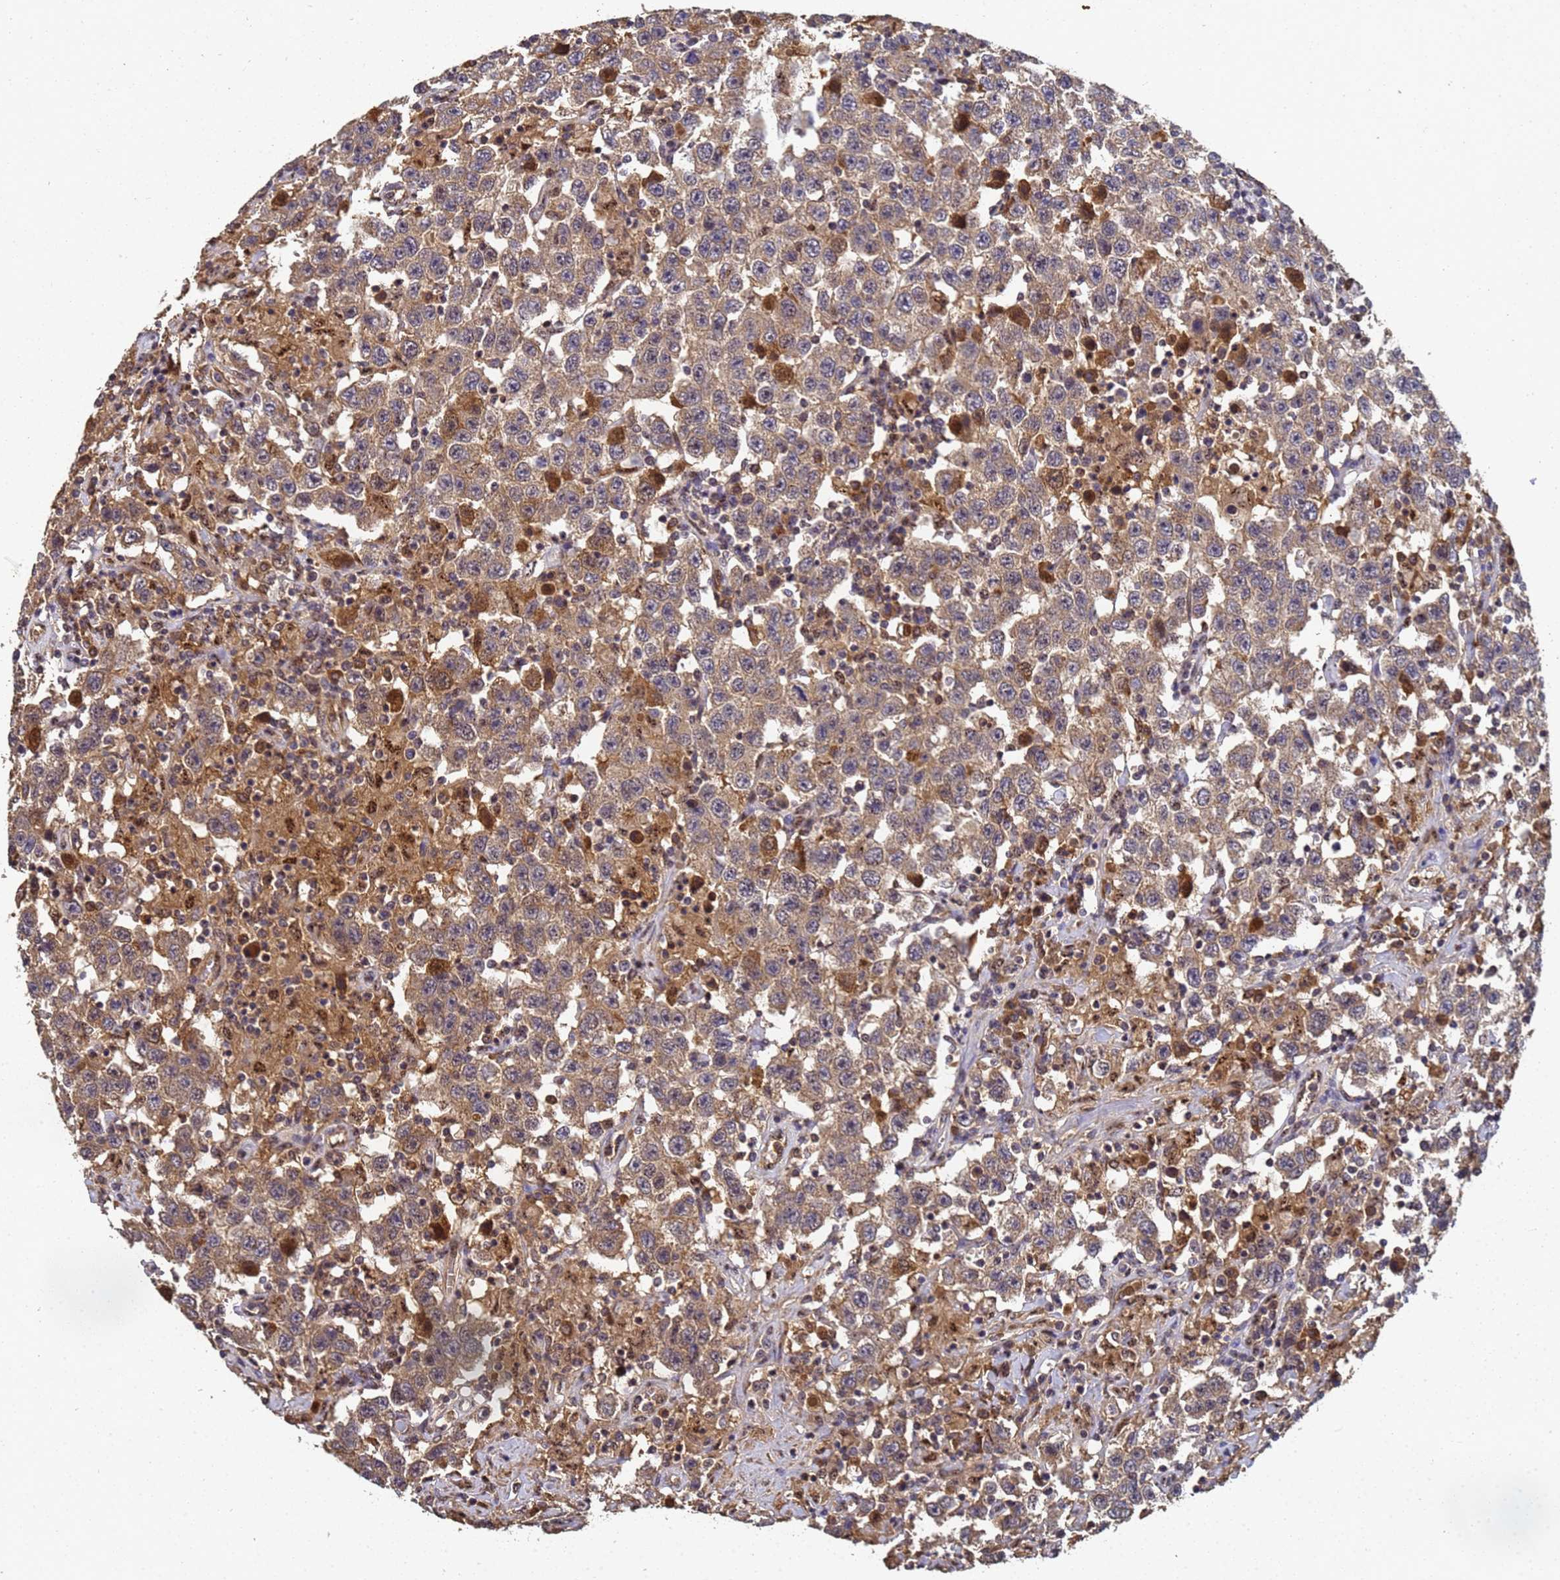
{"staining": {"intensity": "weak", "quantity": ">75%", "location": "cytoplasmic/membranous"}, "tissue": "testis cancer", "cell_type": "Tumor cells", "image_type": "cancer", "snomed": [{"axis": "morphology", "description": "Seminoma, NOS"}, {"axis": "topography", "description": "Testis"}], "caption": "A low amount of weak cytoplasmic/membranous positivity is seen in about >75% of tumor cells in testis cancer tissue. (Stains: DAB (3,3'-diaminobenzidine) in brown, nuclei in blue, Microscopy: brightfield microscopy at high magnification).", "gene": "SECISBP2", "patient": {"sex": "male", "age": 41}}